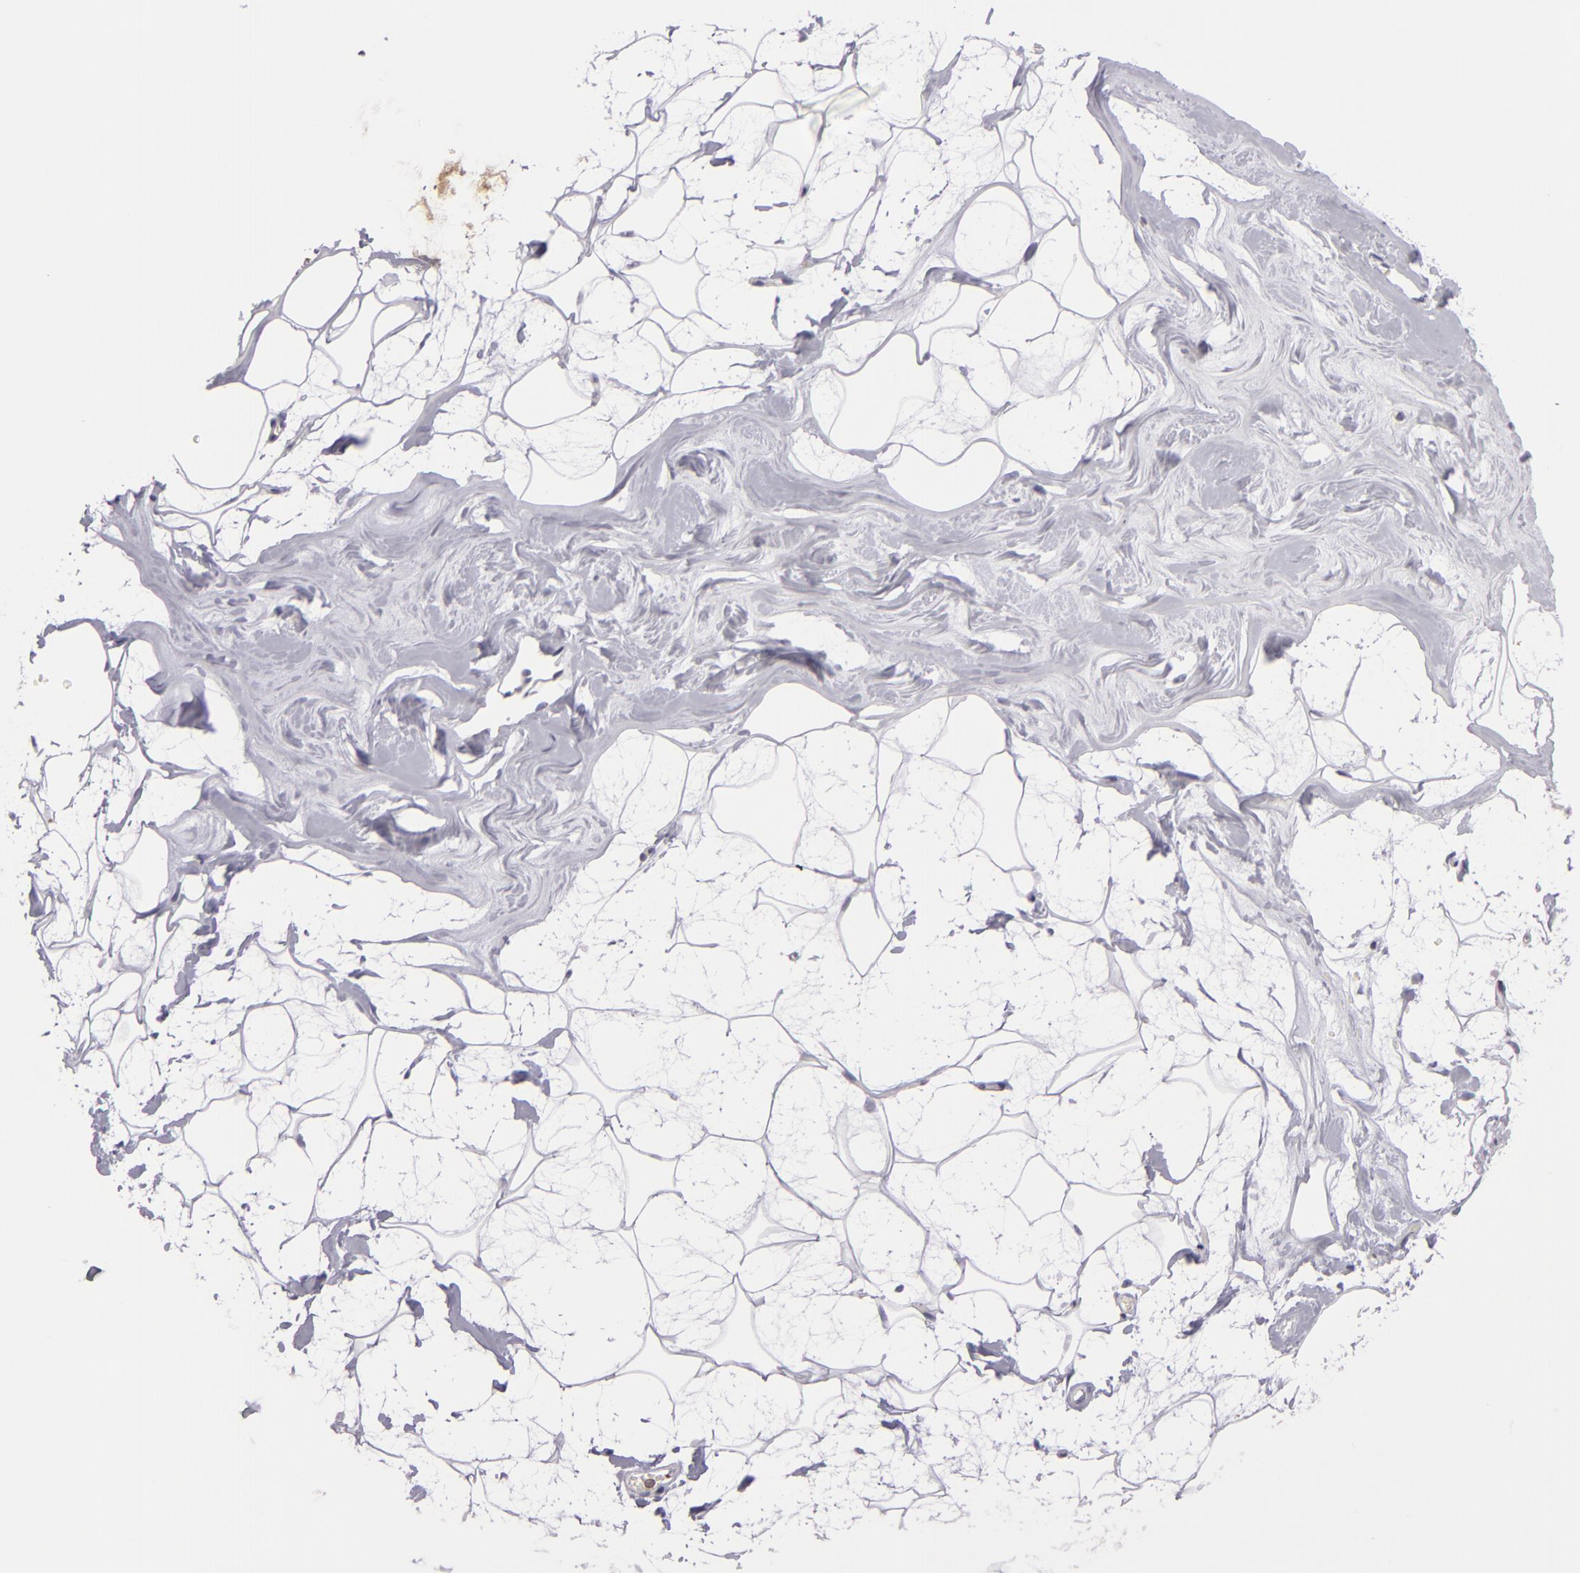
{"staining": {"intensity": "negative", "quantity": "none", "location": "none"}, "tissue": "breast", "cell_type": "Adipocytes", "image_type": "normal", "snomed": [{"axis": "morphology", "description": "Normal tissue, NOS"}, {"axis": "morphology", "description": "Fibrosis, NOS"}, {"axis": "topography", "description": "Breast"}], "caption": "Adipocytes show no significant positivity in normal breast. The staining was performed using DAB (3,3'-diaminobenzidine) to visualize the protein expression in brown, while the nuclei were stained in blue with hematoxylin (Magnification: 20x).", "gene": "KCNAB2", "patient": {"sex": "female", "age": 39}}